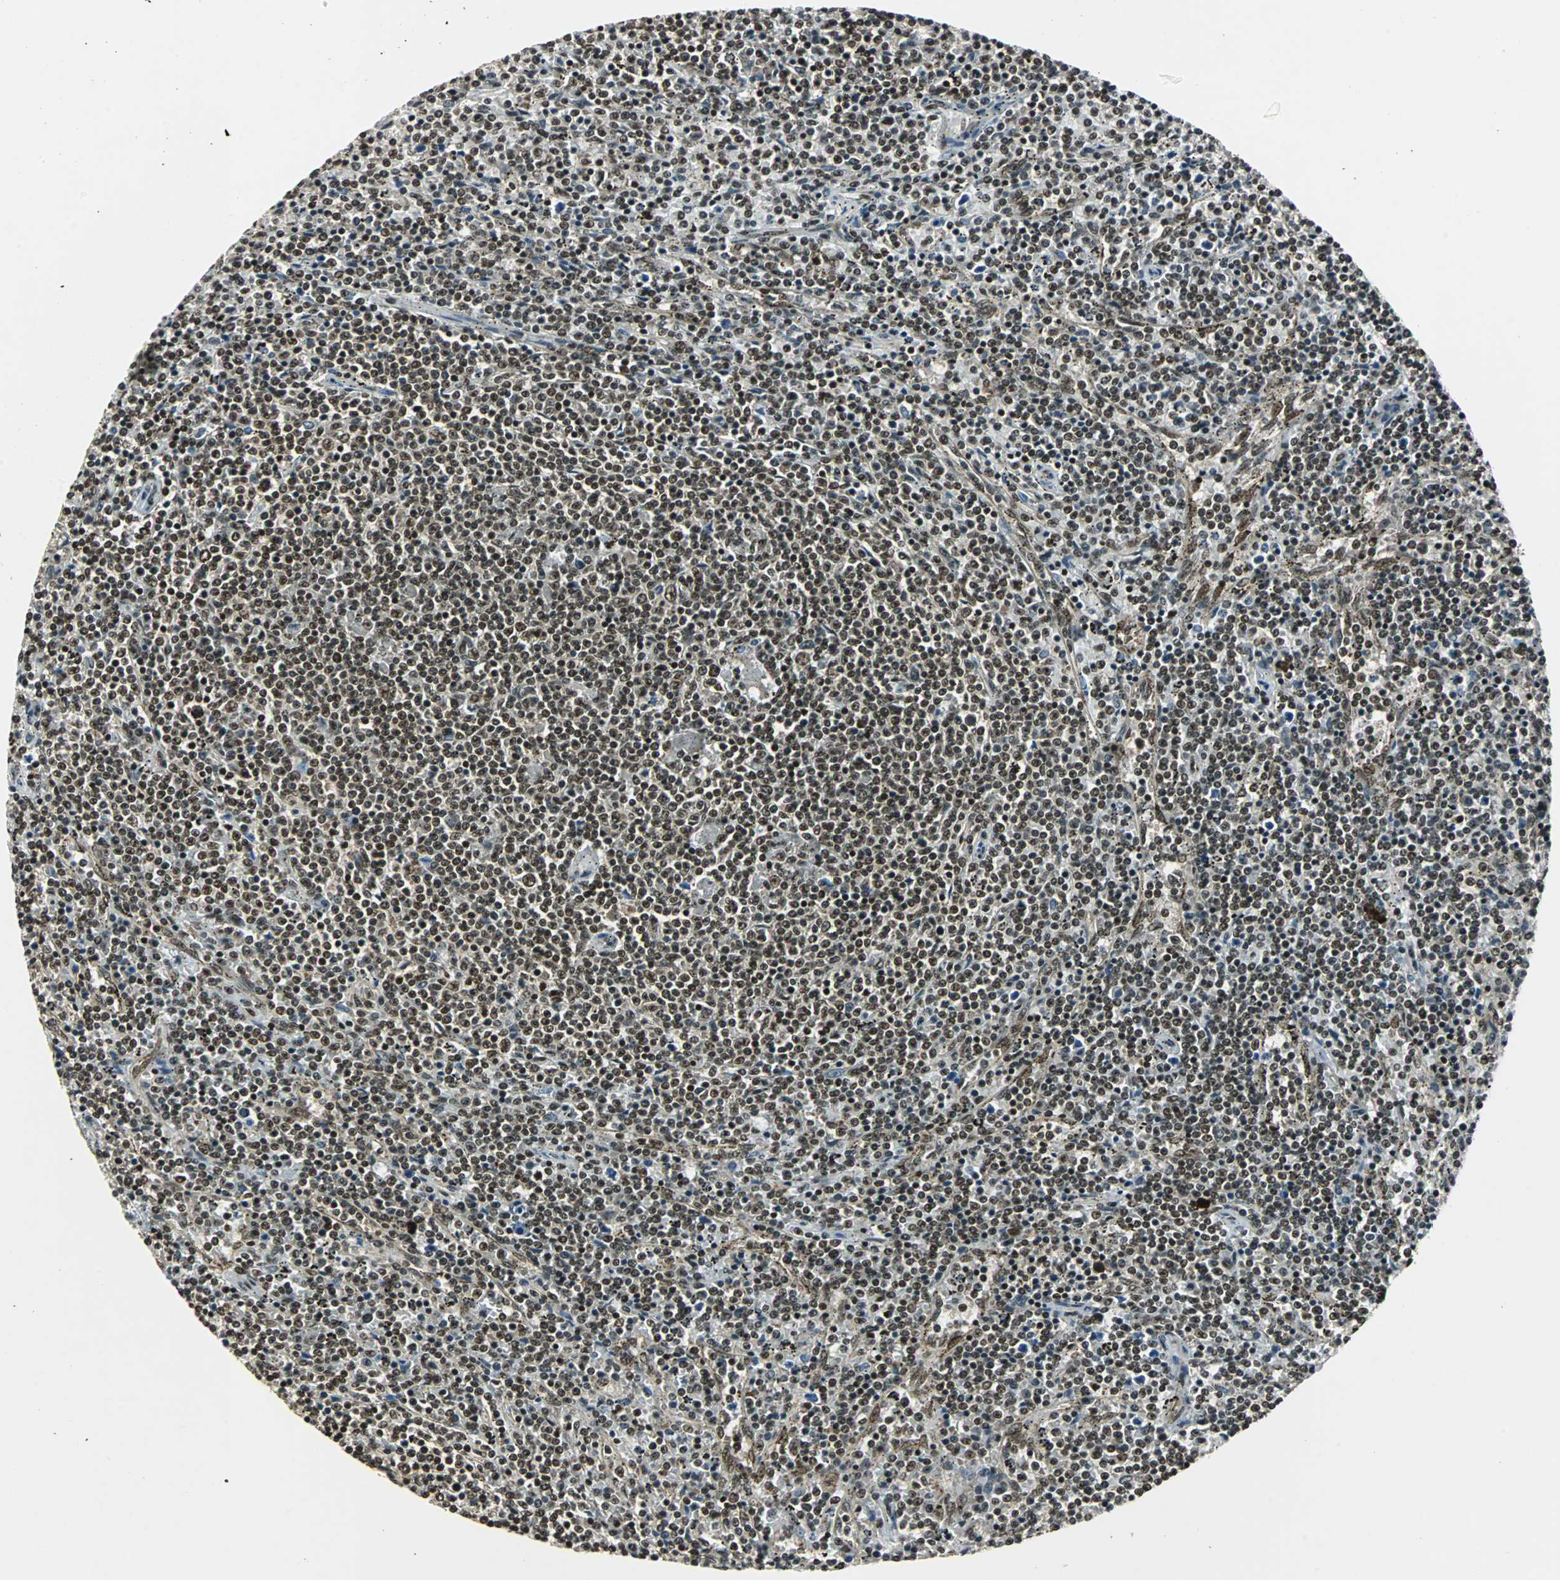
{"staining": {"intensity": "strong", "quantity": ">75%", "location": "nuclear"}, "tissue": "lymphoma", "cell_type": "Tumor cells", "image_type": "cancer", "snomed": [{"axis": "morphology", "description": "Malignant lymphoma, non-Hodgkin's type, Low grade"}, {"axis": "topography", "description": "Spleen"}], "caption": "Low-grade malignant lymphoma, non-Hodgkin's type stained with a brown dye shows strong nuclear positive staining in approximately >75% of tumor cells.", "gene": "TAF5", "patient": {"sex": "female", "age": 50}}